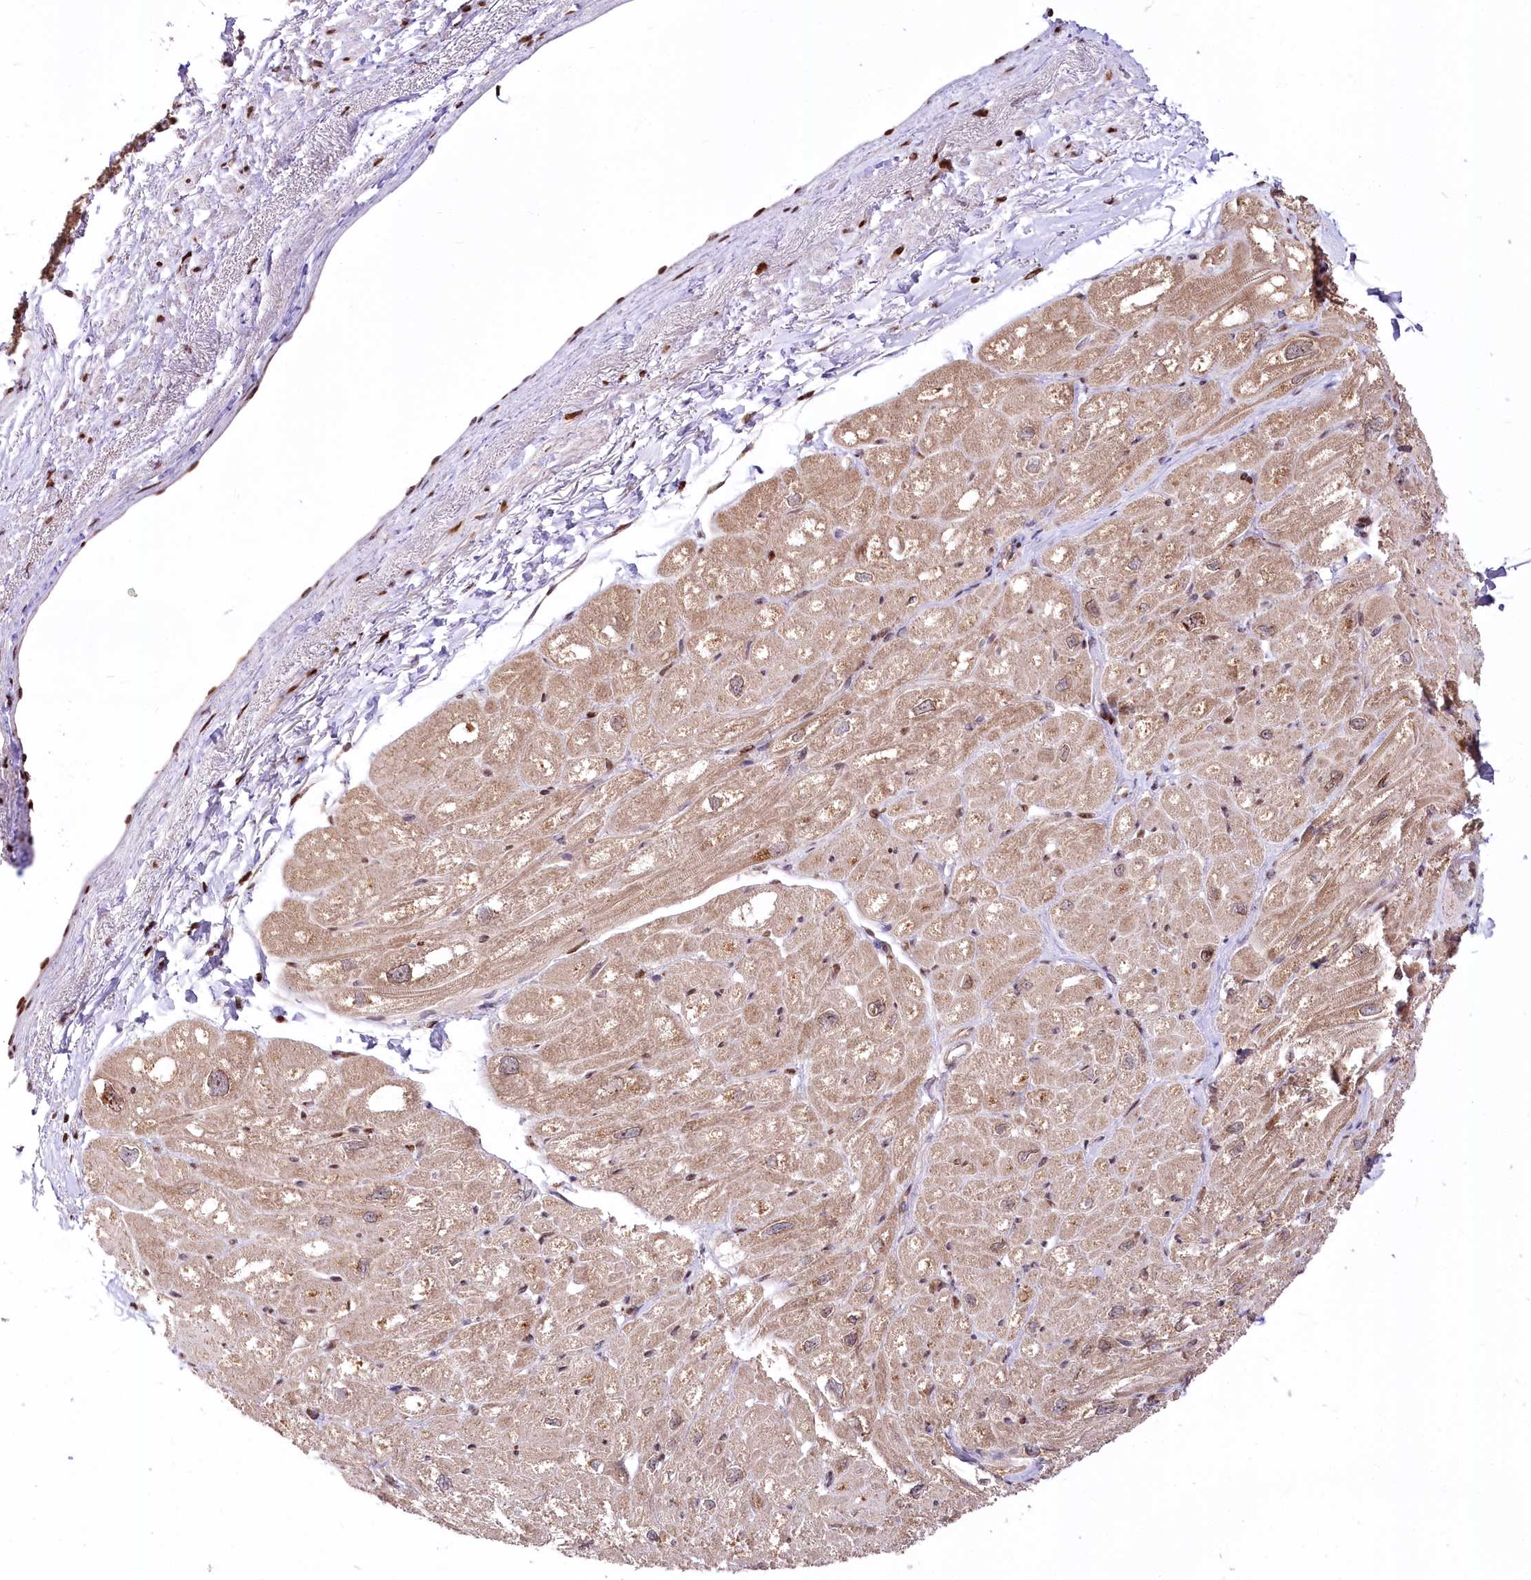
{"staining": {"intensity": "weak", "quantity": ">75%", "location": "cytoplasmic/membranous,nuclear"}, "tissue": "heart muscle", "cell_type": "Cardiomyocytes", "image_type": "normal", "snomed": [{"axis": "morphology", "description": "Normal tissue, NOS"}, {"axis": "topography", "description": "Heart"}], "caption": "A micrograph of human heart muscle stained for a protein exhibits weak cytoplasmic/membranous,nuclear brown staining in cardiomyocytes. The staining was performed using DAB, with brown indicating positive protein expression. Nuclei are stained blue with hematoxylin.", "gene": "ZFYVE27", "patient": {"sex": "male", "age": 50}}